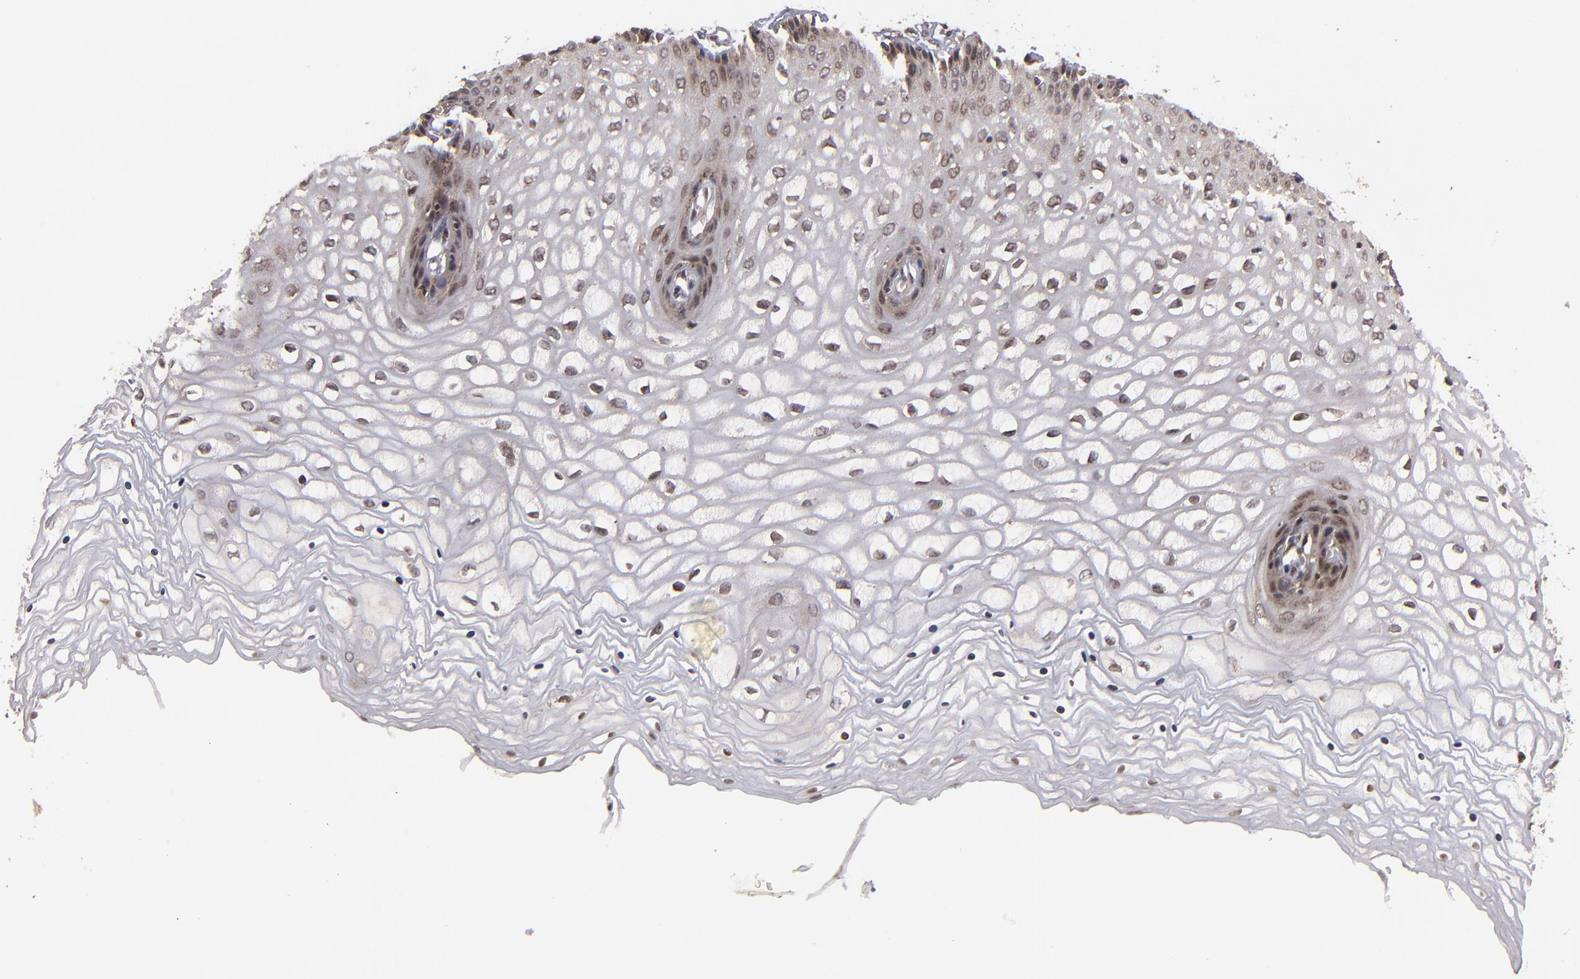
{"staining": {"intensity": "moderate", "quantity": ">75%", "location": "cytoplasmic/membranous,nuclear"}, "tissue": "vagina", "cell_type": "Squamous epithelial cells", "image_type": "normal", "snomed": [{"axis": "morphology", "description": "Normal tissue, NOS"}, {"axis": "topography", "description": "Vagina"}], "caption": "Vagina stained with IHC exhibits moderate cytoplasmic/membranous,nuclear positivity in approximately >75% of squamous epithelial cells. The protein of interest is stained brown, and the nuclei are stained in blue (DAB (3,3'-diaminobenzidine) IHC with brightfield microscopy, high magnification).", "gene": "RGS6", "patient": {"sex": "female", "age": 34}}